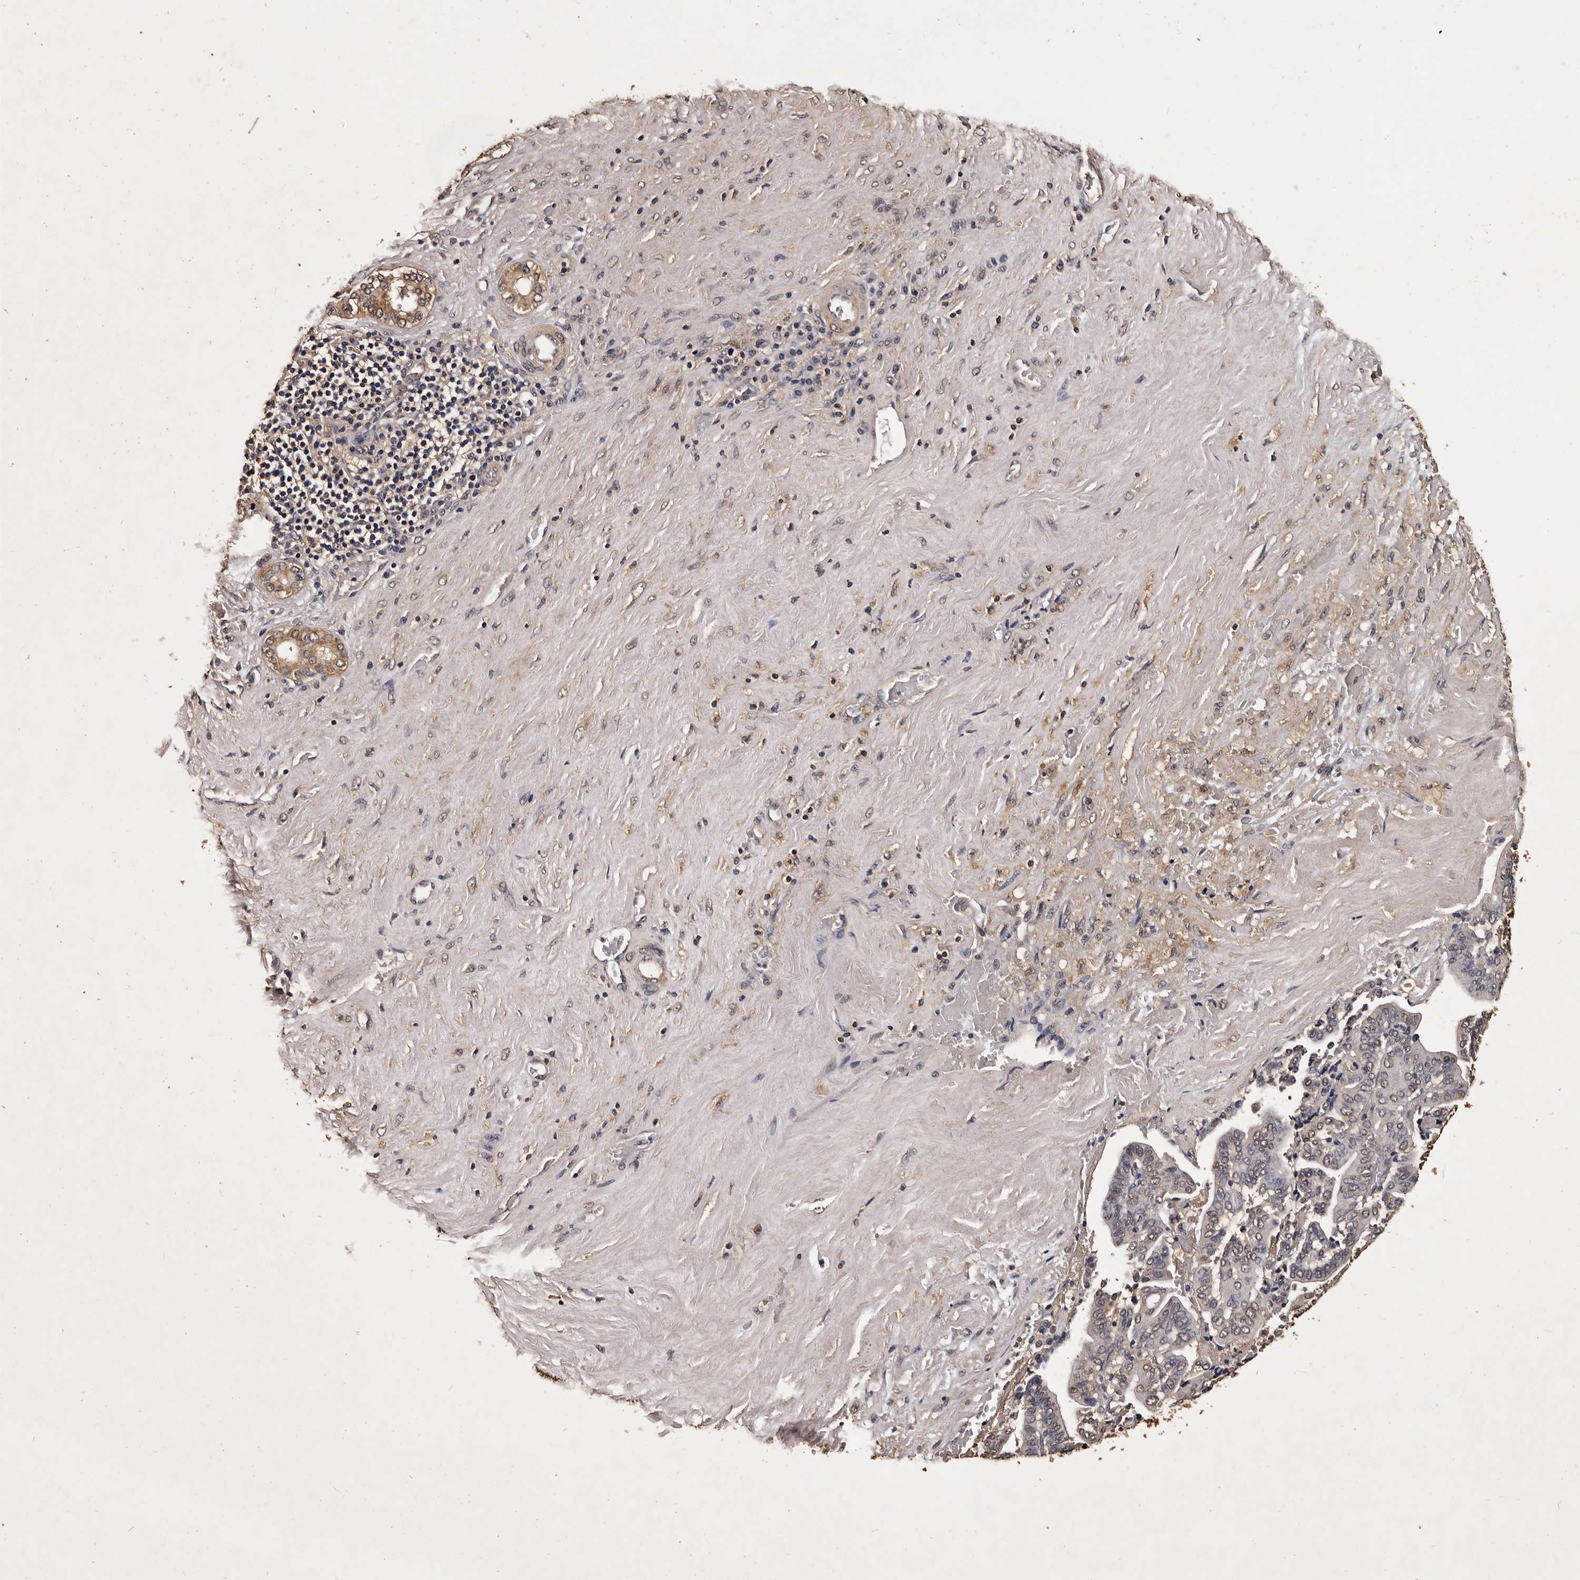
{"staining": {"intensity": "weak", "quantity": "<25%", "location": "nuclear"}, "tissue": "liver cancer", "cell_type": "Tumor cells", "image_type": "cancer", "snomed": [{"axis": "morphology", "description": "Cholangiocarcinoma"}, {"axis": "topography", "description": "Liver"}], "caption": "Immunohistochemical staining of human cholangiocarcinoma (liver) shows no significant positivity in tumor cells.", "gene": "PARS2", "patient": {"sex": "female", "age": 75}}